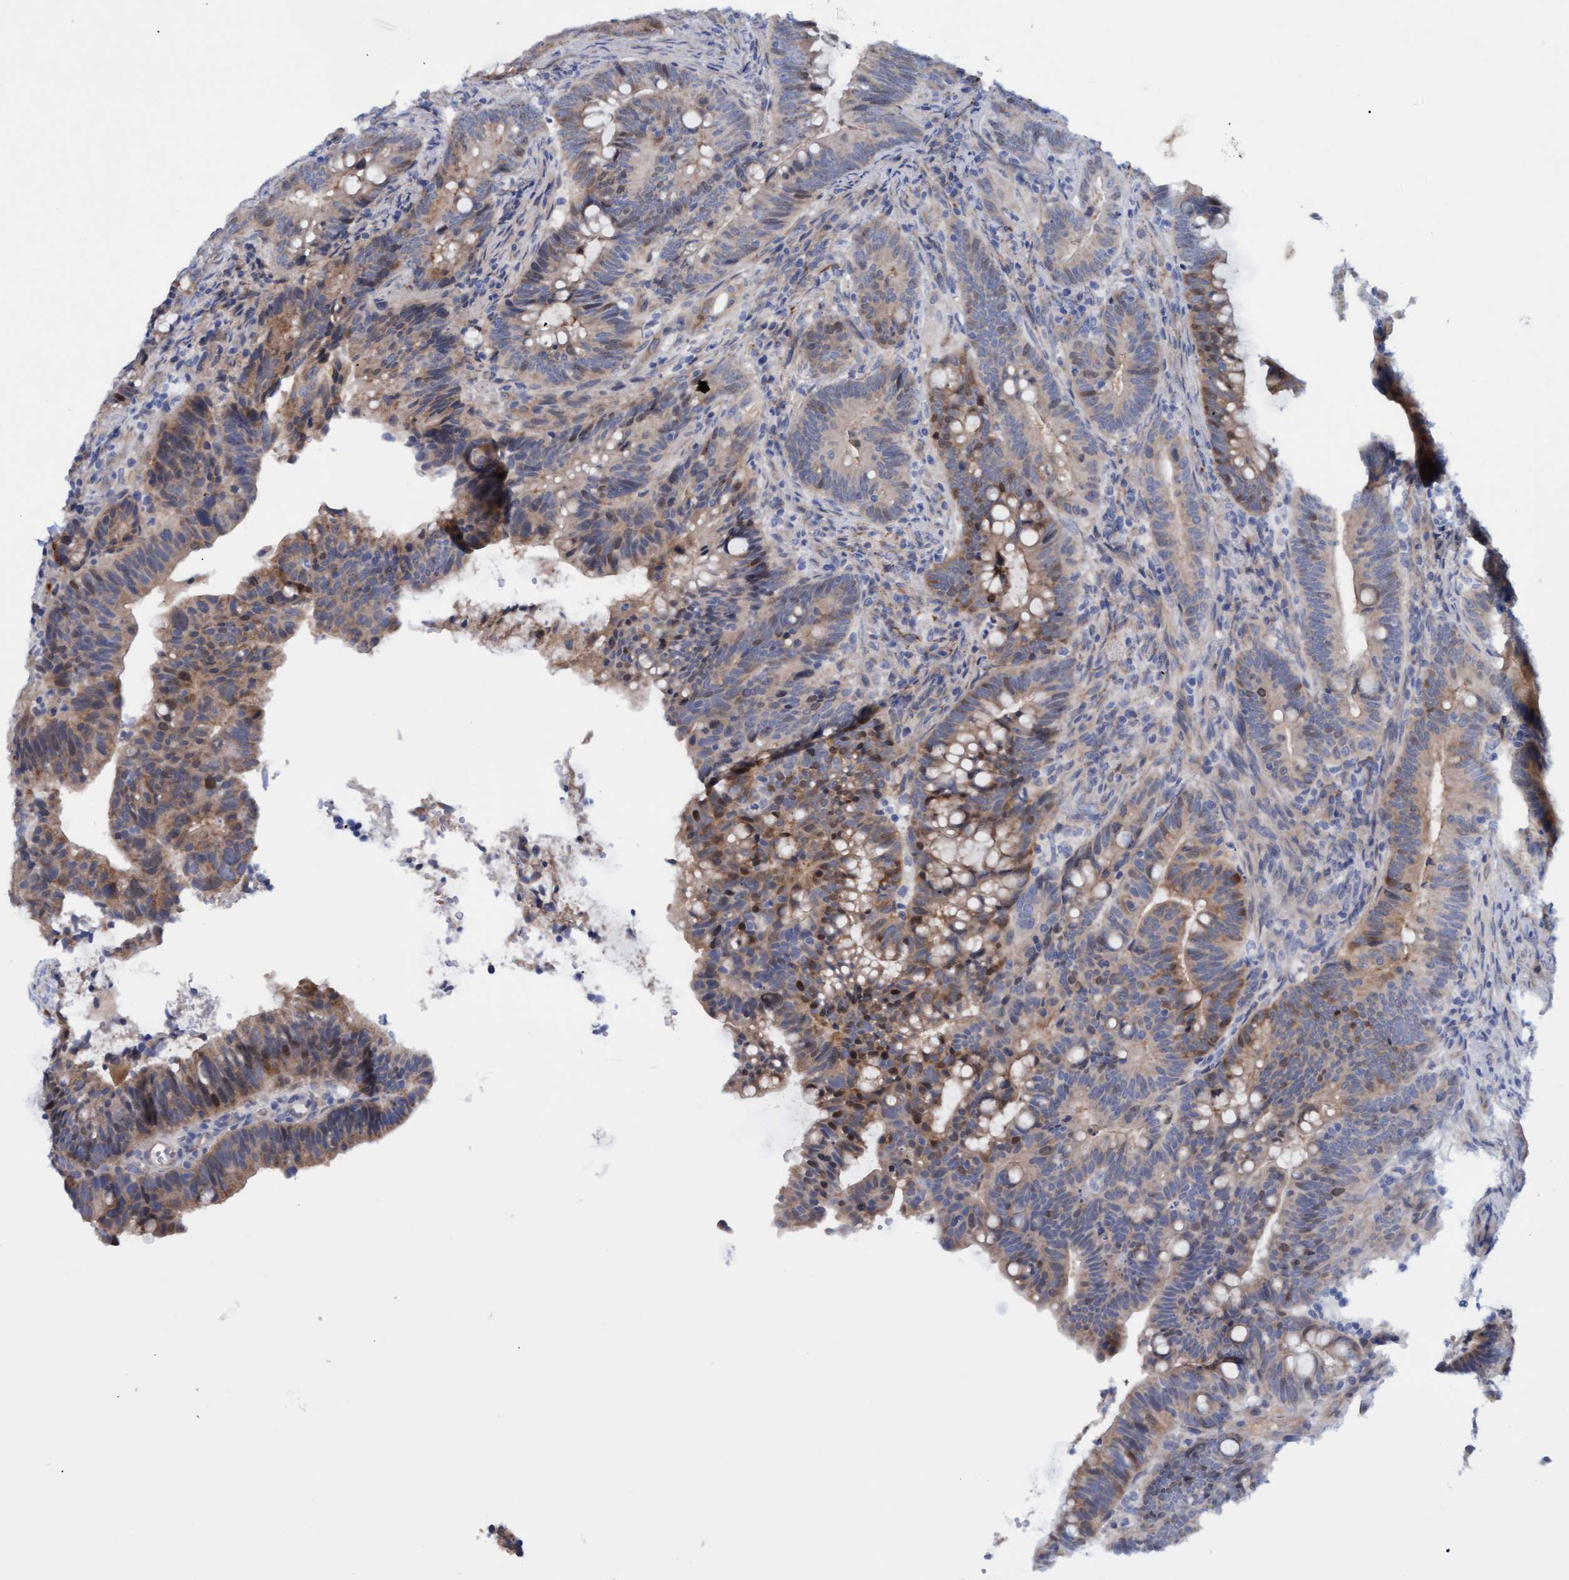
{"staining": {"intensity": "moderate", "quantity": "<25%", "location": "cytoplasmic/membranous,nuclear"}, "tissue": "colorectal cancer", "cell_type": "Tumor cells", "image_type": "cancer", "snomed": [{"axis": "morphology", "description": "Adenocarcinoma, NOS"}, {"axis": "topography", "description": "Colon"}], "caption": "A low amount of moderate cytoplasmic/membranous and nuclear staining is present in approximately <25% of tumor cells in adenocarcinoma (colorectal) tissue.", "gene": "STXBP1", "patient": {"sex": "female", "age": 66}}